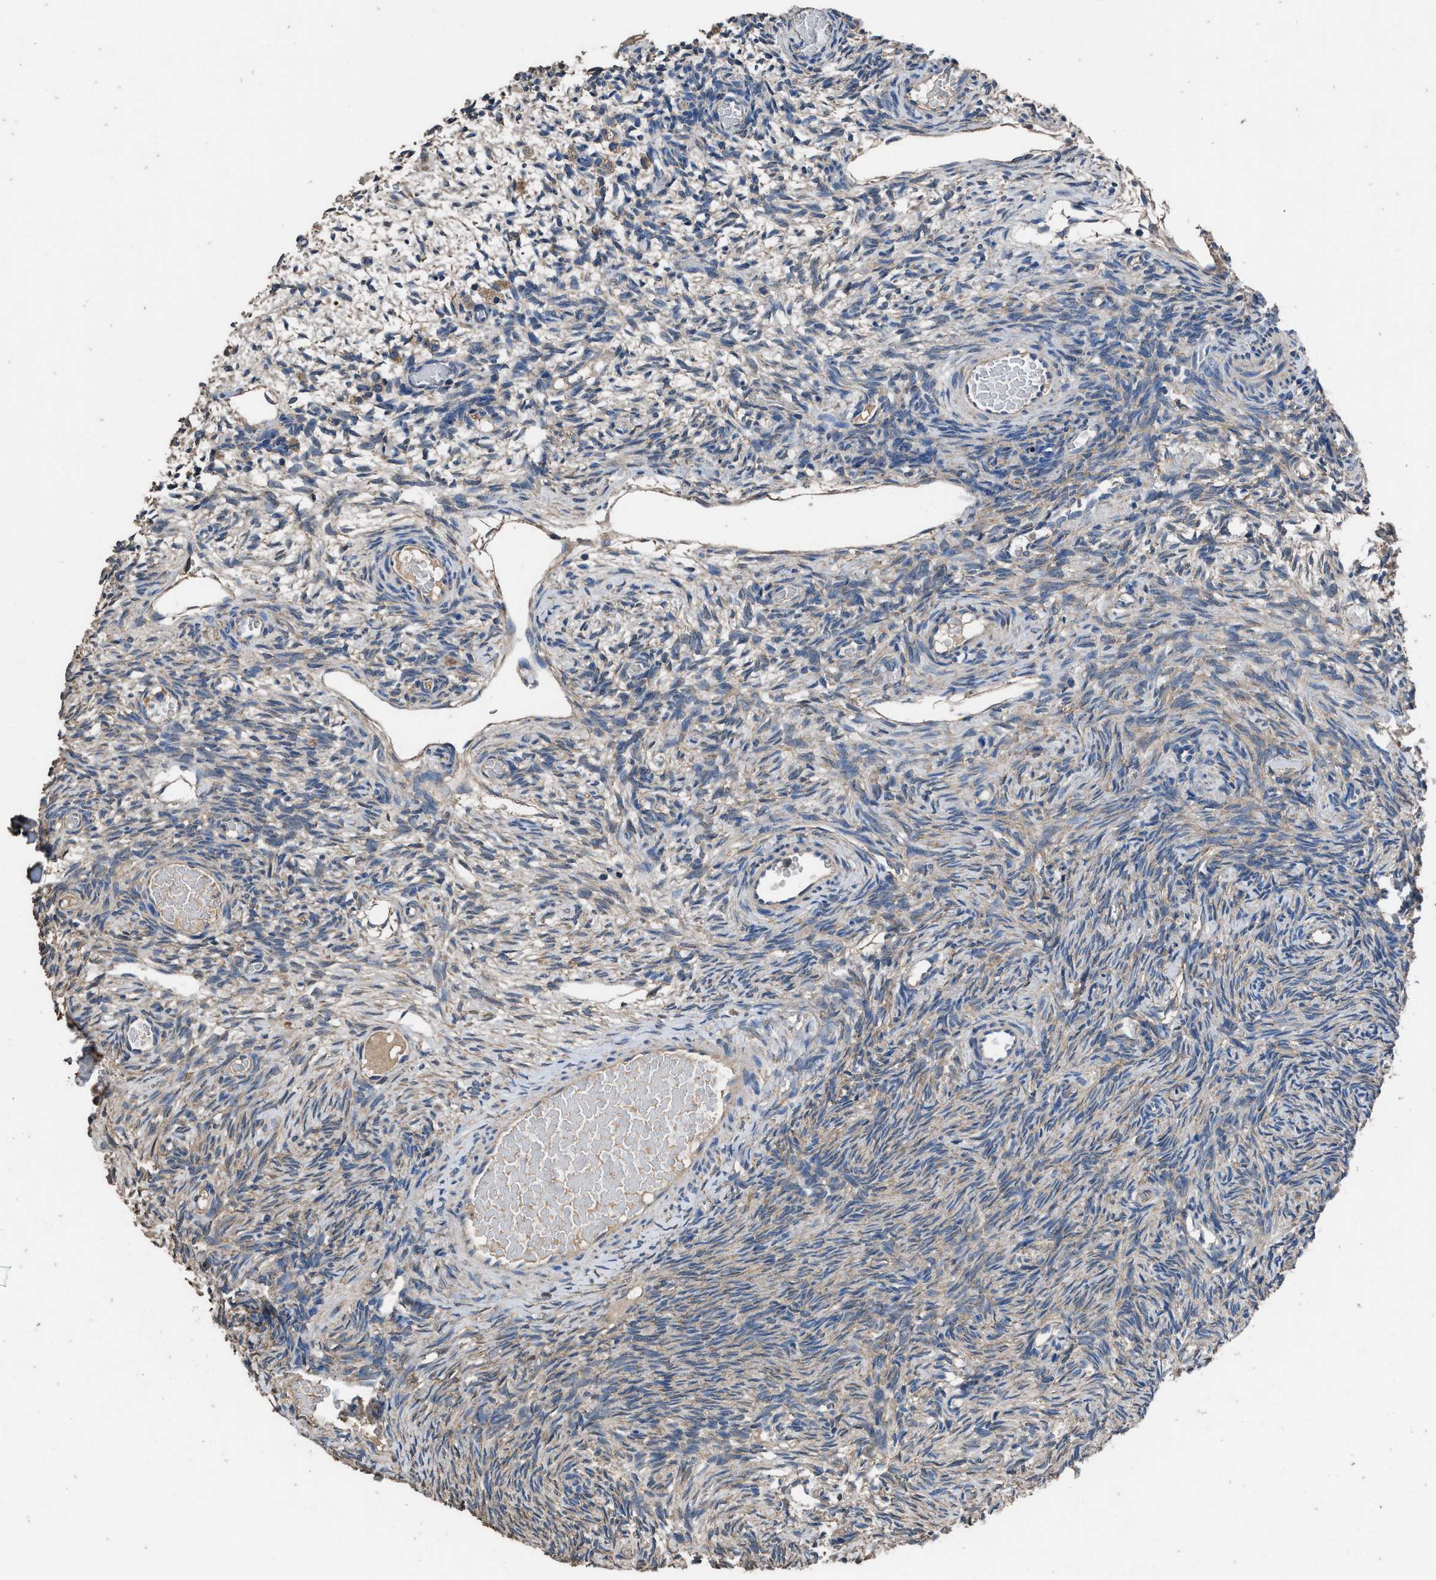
{"staining": {"intensity": "weak", "quantity": "<25%", "location": "cytoplasmic/membranous"}, "tissue": "ovary", "cell_type": "Follicle cells", "image_type": "normal", "snomed": [{"axis": "morphology", "description": "Normal tissue, NOS"}, {"axis": "topography", "description": "Ovary"}], "caption": "The image demonstrates no significant positivity in follicle cells of ovary.", "gene": "ITSN1", "patient": {"sex": "female", "age": 27}}